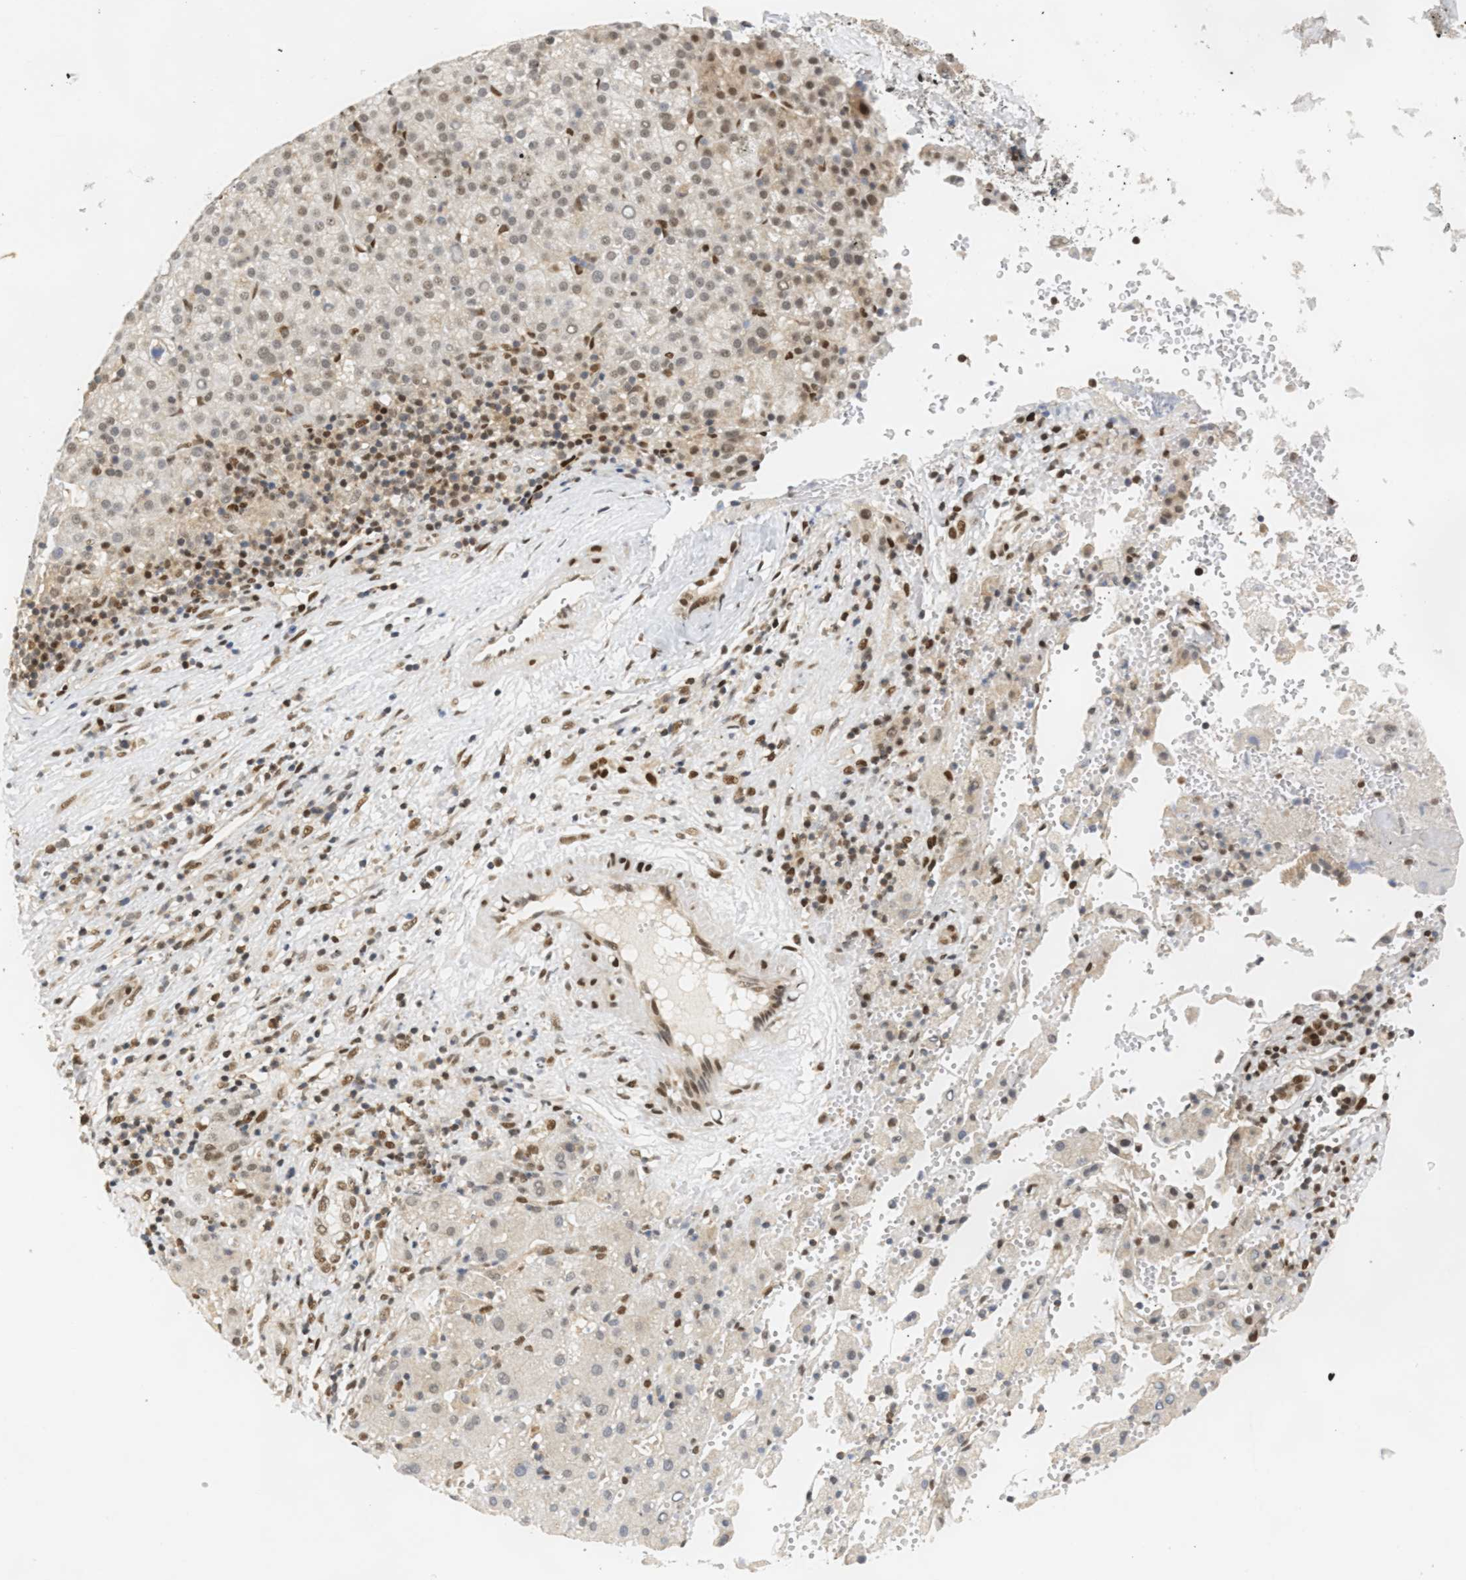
{"staining": {"intensity": "weak", "quantity": "<25%", "location": "nuclear"}, "tissue": "liver cancer", "cell_type": "Tumor cells", "image_type": "cancer", "snomed": [{"axis": "morphology", "description": "Carcinoma, Hepatocellular, NOS"}, {"axis": "topography", "description": "Liver"}], "caption": "Immunohistochemistry (IHC) histopathology image of hepatocellular carcinoma (liver) stained for a protein (brown), which reveals no positivity in tumor cells. (Stains: DAB immunohistochemistry (IHC) with hematoxylin counter stain, Microscopy: brightfield microscopy at high magnification).", "gene": "SSBP2", "patient": {"sex": "female", "age": 58}}